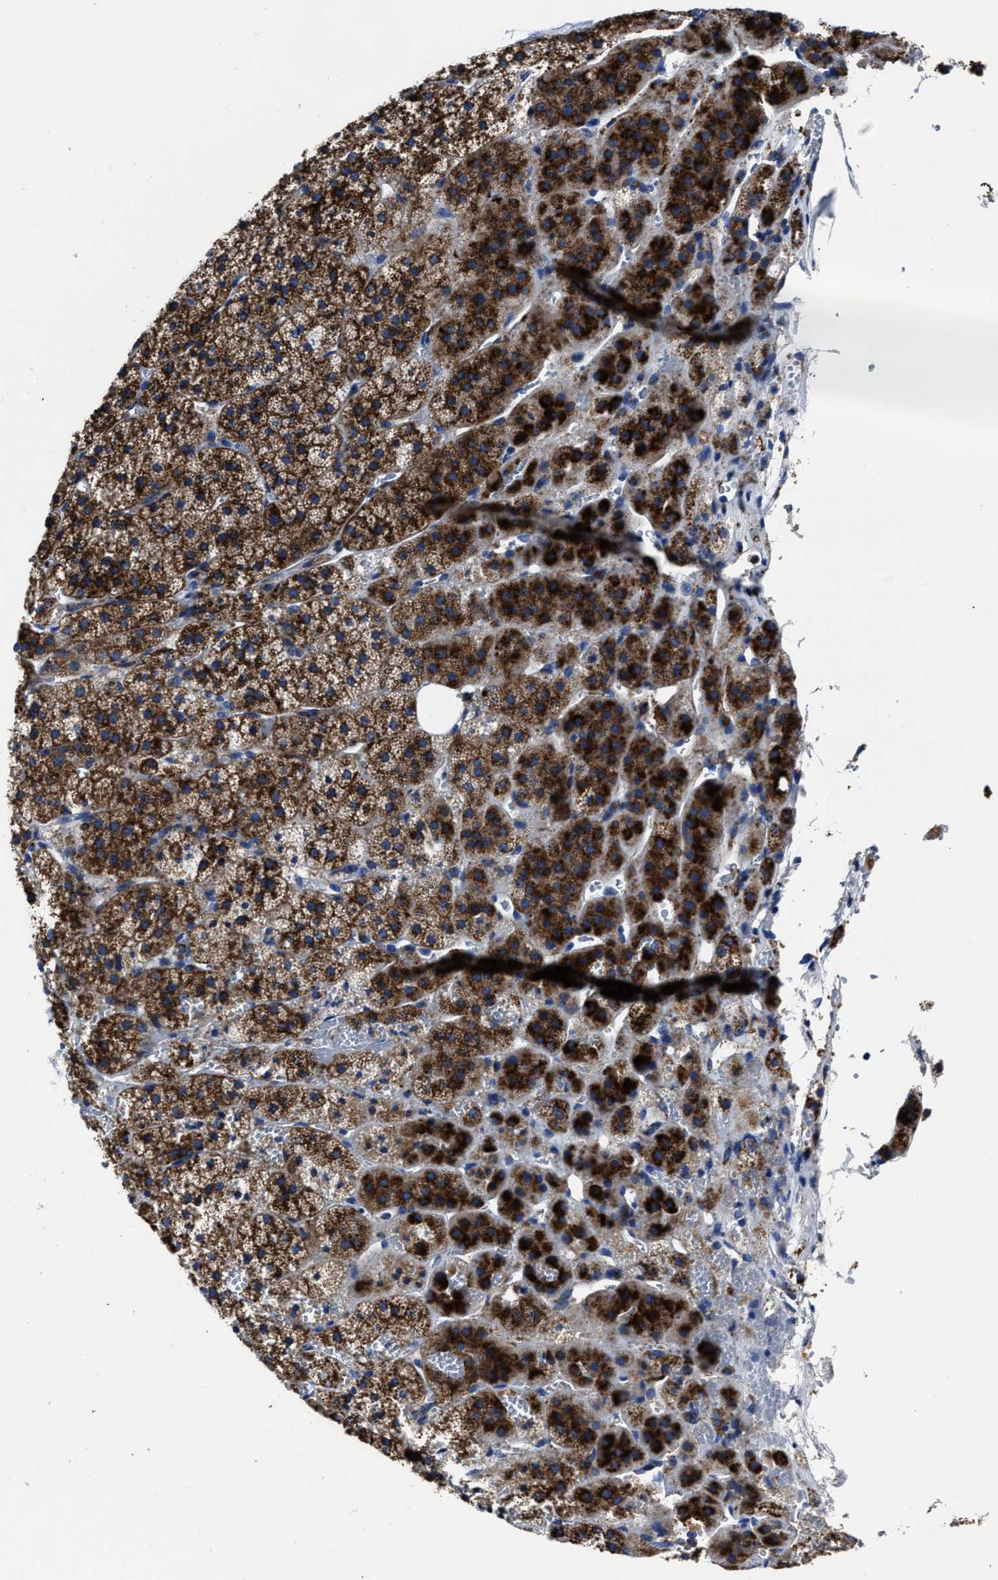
{"staining": {"intensity": "strong", "quantity": ">75%", "location": "cytoplasmic/membranous"}, "tissue": "adrenal gland", "cell_type": "Glandular cells", "image_type": "normal", "snomed": [{"axis": "morphology", "description": "Normal tissue, NOS"}, {"axis": "topography", "description": "Adrenal gland"}], "caption": "The photomicrograph displays immunohistochemical staining of unremarkable adrenal gland. There is strong cytoplasmic/membranous staining is appreciated in approximately >75% of glandular cells.", "gene": "LAMTOR4", "patient": {"sex": "female", "age": 44}}